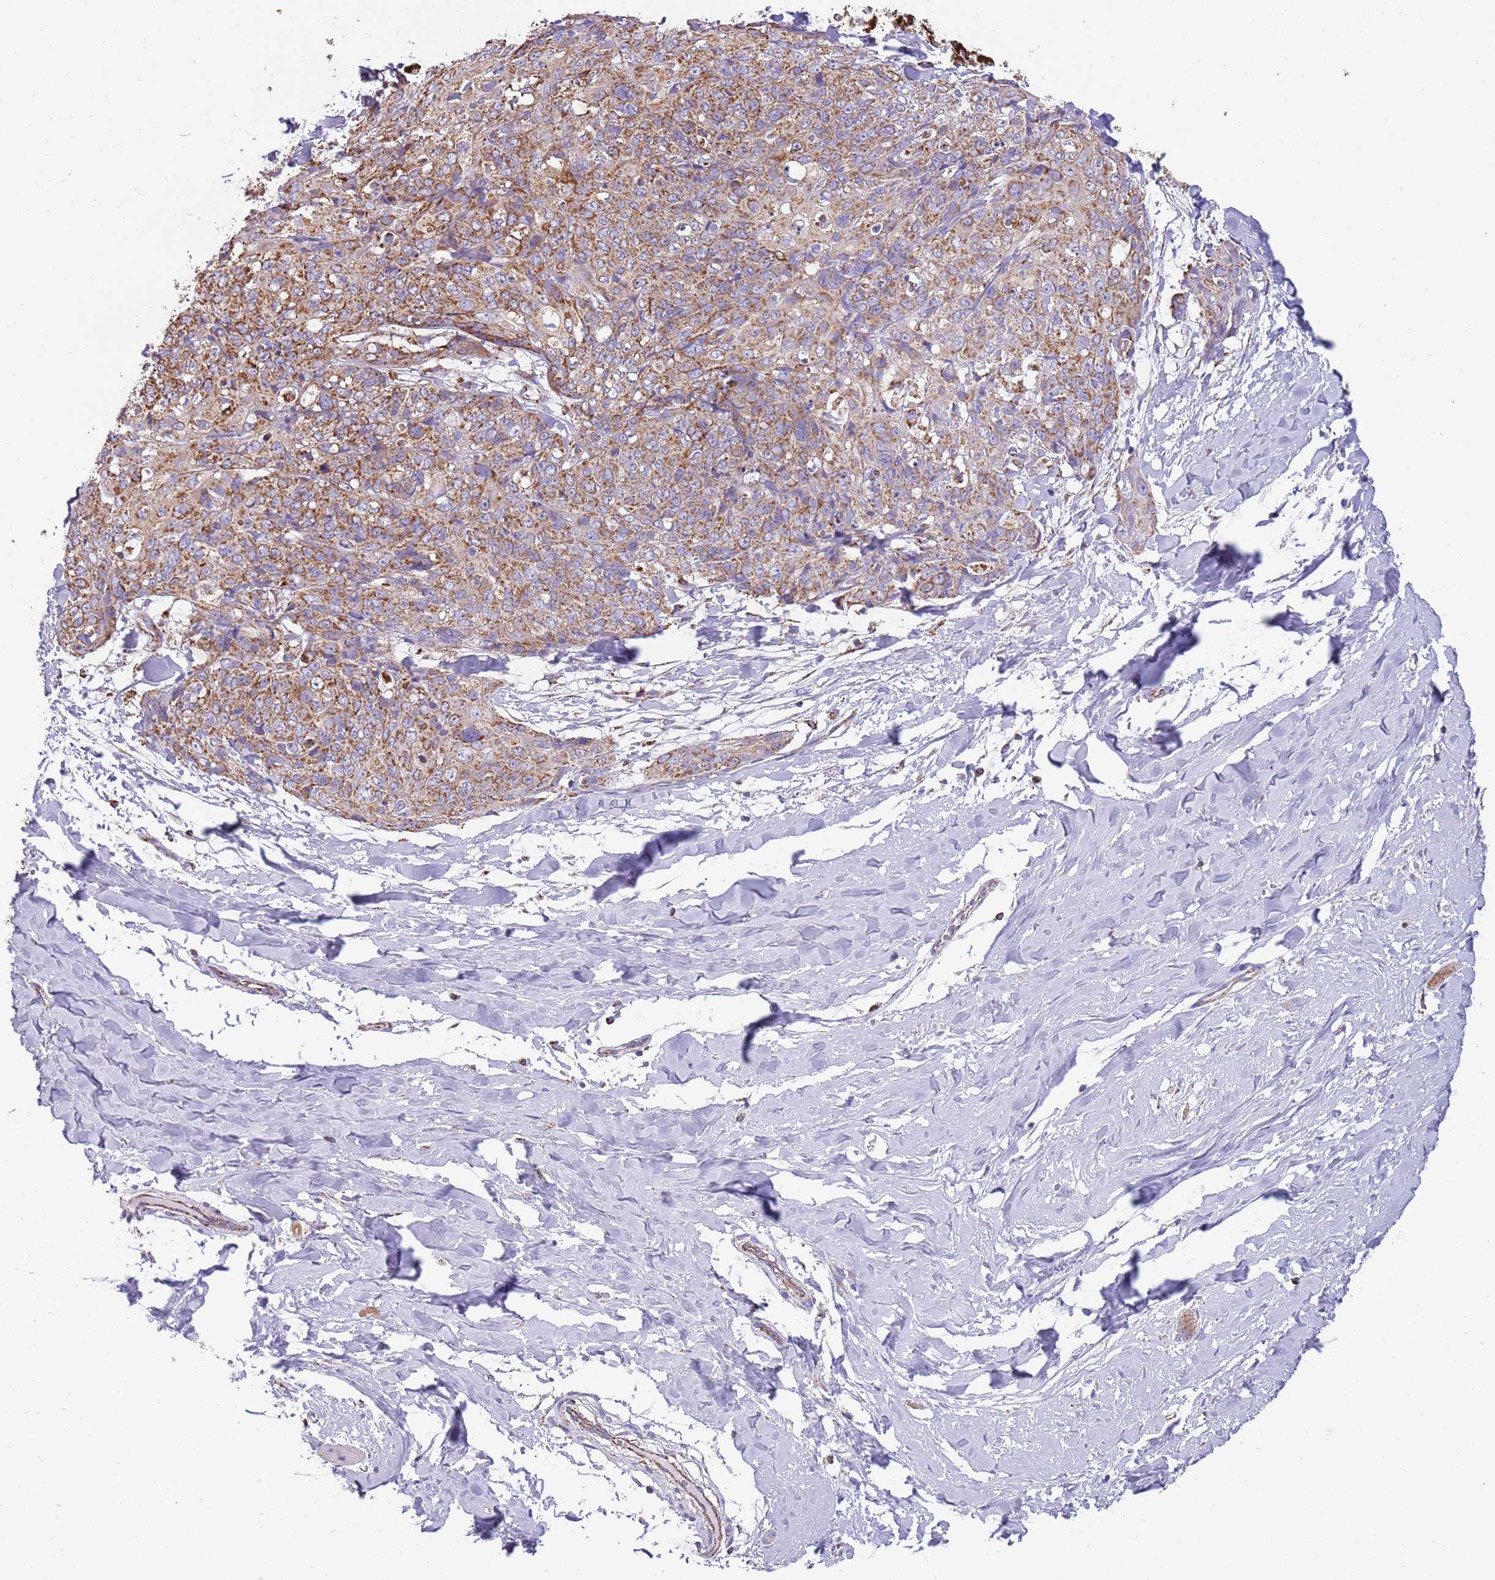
{"staining": {"intensity": "moderate", "quantity": ">75%", "location": "cytoplasmic/membranous"}, "tissue": "skin cancer", "cell_type": "Tumor cells", "image_type": "cancer", "snomed": [{"axis": "morphology", "description": "Squamous cell carcinoma, NOS"}, {"axis": "topography", "description": "Skin"}, {"axis": "topography", "description": "Vulva"}], "caption": "About >75% of tumor cells in skin cancer demonstrate moderate cytoplasmic/membranous protein positivity as visualized by brown immunohistochemical staining.", "gene": "TTLL1", "patient": {"sex": "female", "age": 85}}